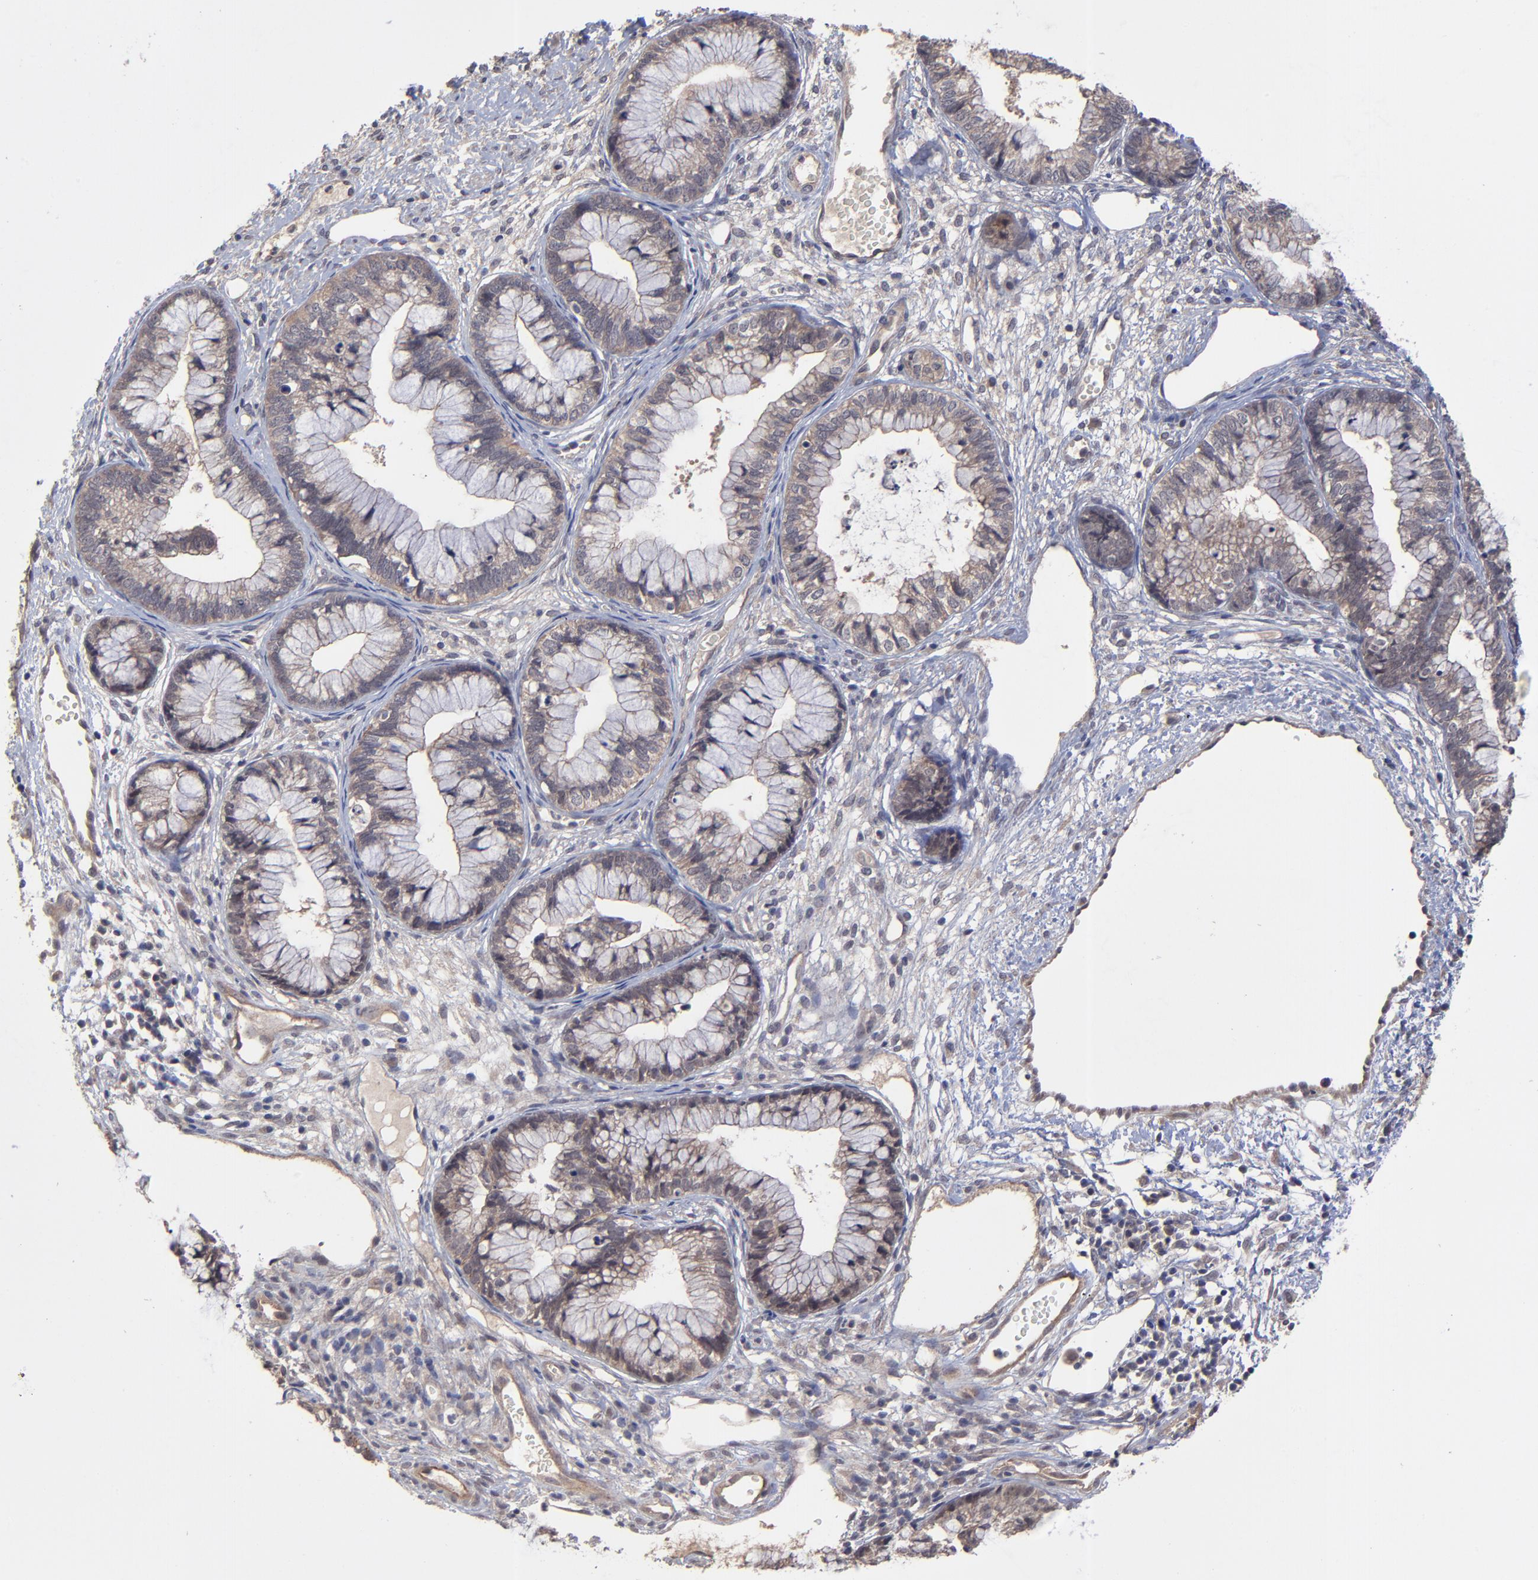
{"staining": {"intensity": "weak", "quantity": "25%-75%", "location": "cytoplasmic/membranous"}, "tissue": "cervical cancer", "cell_type": "Tumor cells", "image_type": "cancer", "snomed": [{"axis": "morphology", "description": "Adenocarcinoma, NOS"}, {"axis": "topography", "description": "Cervix"}], "caption": "Immunohistochemistry (IHC) (DAB) staining of adenocarcinoma (cervical) reveals weak cytoplasmic/membranous protein staining in about 25%-75% of tumor cells.", "gene": "ZNF780B", "patient": {"sex": "female", "age": 44}}